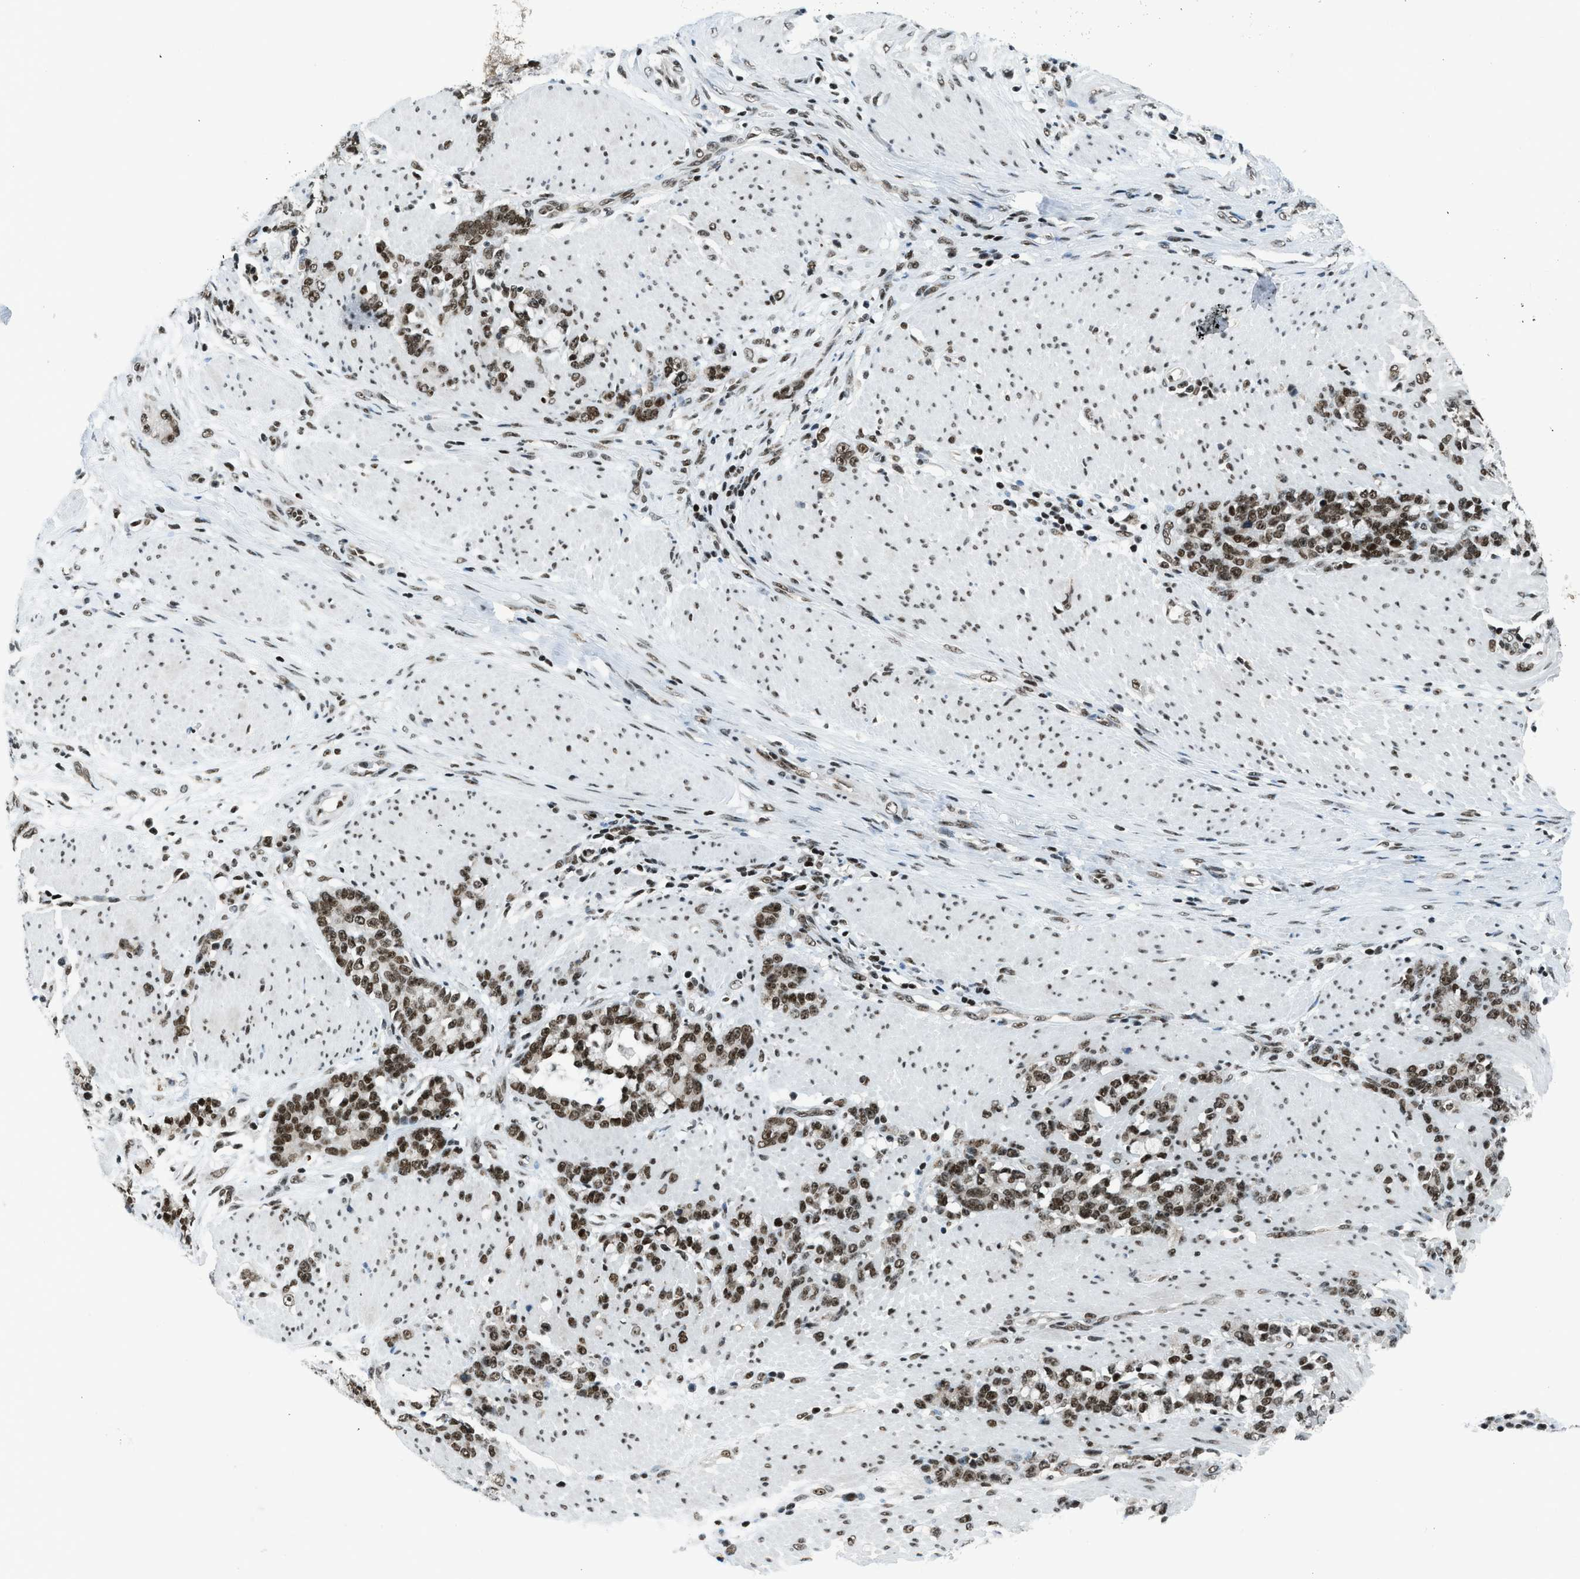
{"staining": {"intensity": "strong", "quantity": ">75%", "location": "nuclear"}, "tissue": "stomach cancer", "cell_type": "Tumor cells", "image_type": "cancer", "snomed": [{"axis": "morphology", "description": "Adenocarcinoma, NOS"}, {"axis": "topography", "description": "Stomach, lower"}], "caption": "An image of stomach adenocarcinoma stained for a protein reveals strong nuclear brown staining in tumor cells.", "gene": "RAD51B", "patient": {"sex": "male", "age": 88}}